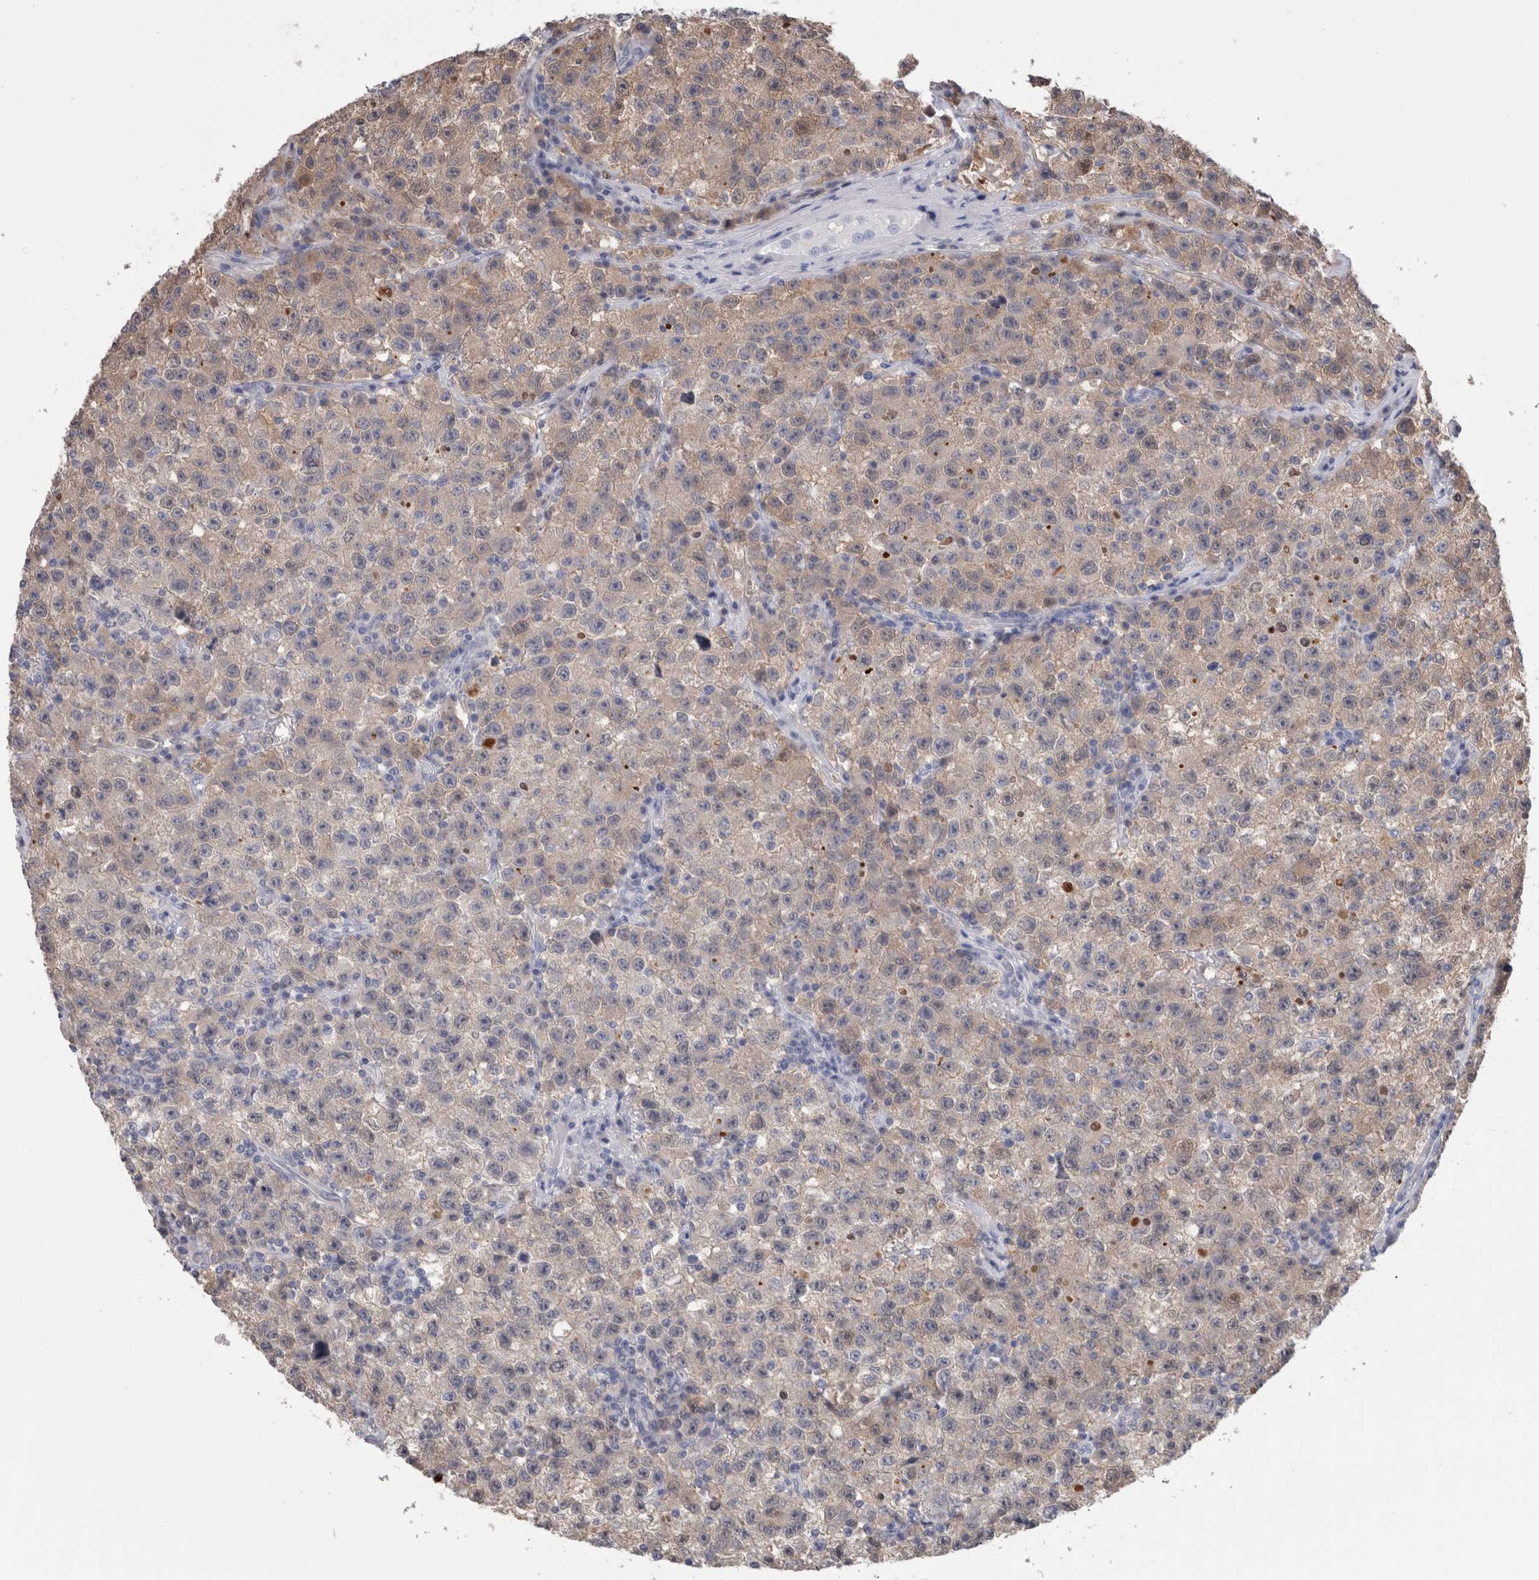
{"staining": {"intensity": "weak", "quantity": "<25%", "location": "cytoplasmic/membranous"}, "tissue": "testis cancer", "cell_type": "Tumor cells", "image_type": "cancer", "snomed": [{"axis": "morphology", "description": "Seminoma, NOS"}, {"axis": "topography", "description": "Testis"}], "caption": "Immunohistochemistry (IHC) of human testis cancer exhibits no expression in tumor cells.", "gene": "CA8", "patient": {"sex": "male", "age": 22}}